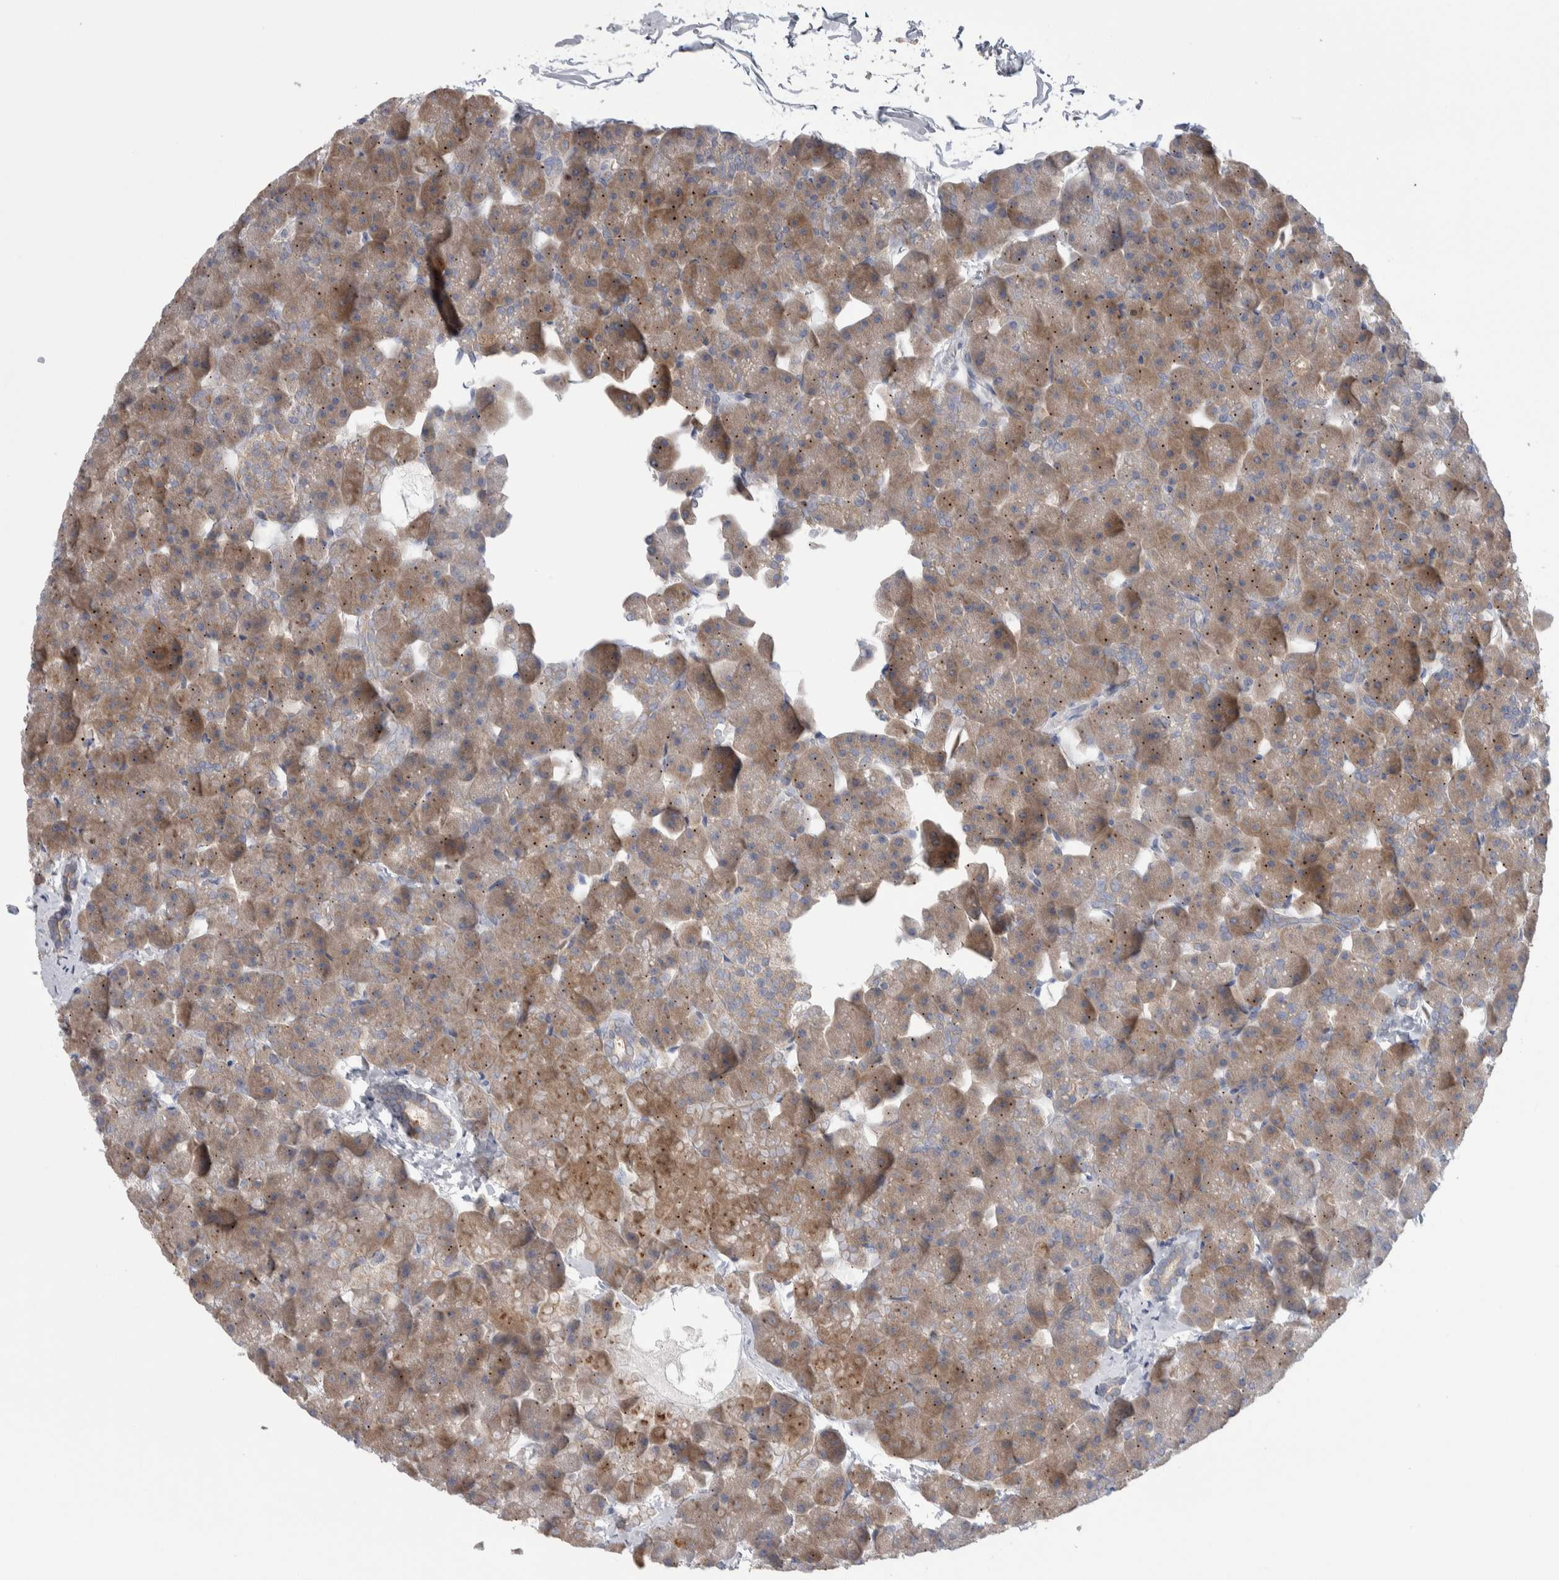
{"staining": {"intensity": "moderate", "quantity": ">75%", "location": "cytoplasmic/membranous"}, "tissue": "pancreas", "cell_type": "Exocrine glandular cells", "image_type": "normal", "snomed": [{"axis": "morphology", "description": "Normal tissue, NOS"}, {"axis": "topography", "description": "Pancreas"}], "caption": "The photomicrograph displays staining of unremarkable pancreas, revealing moderate cytoplasmic/membranous protein positivity (brown color) within exocrine glandular cells.", "gene": "GPHN", "patient": {"sex": "male", "age": 35}}